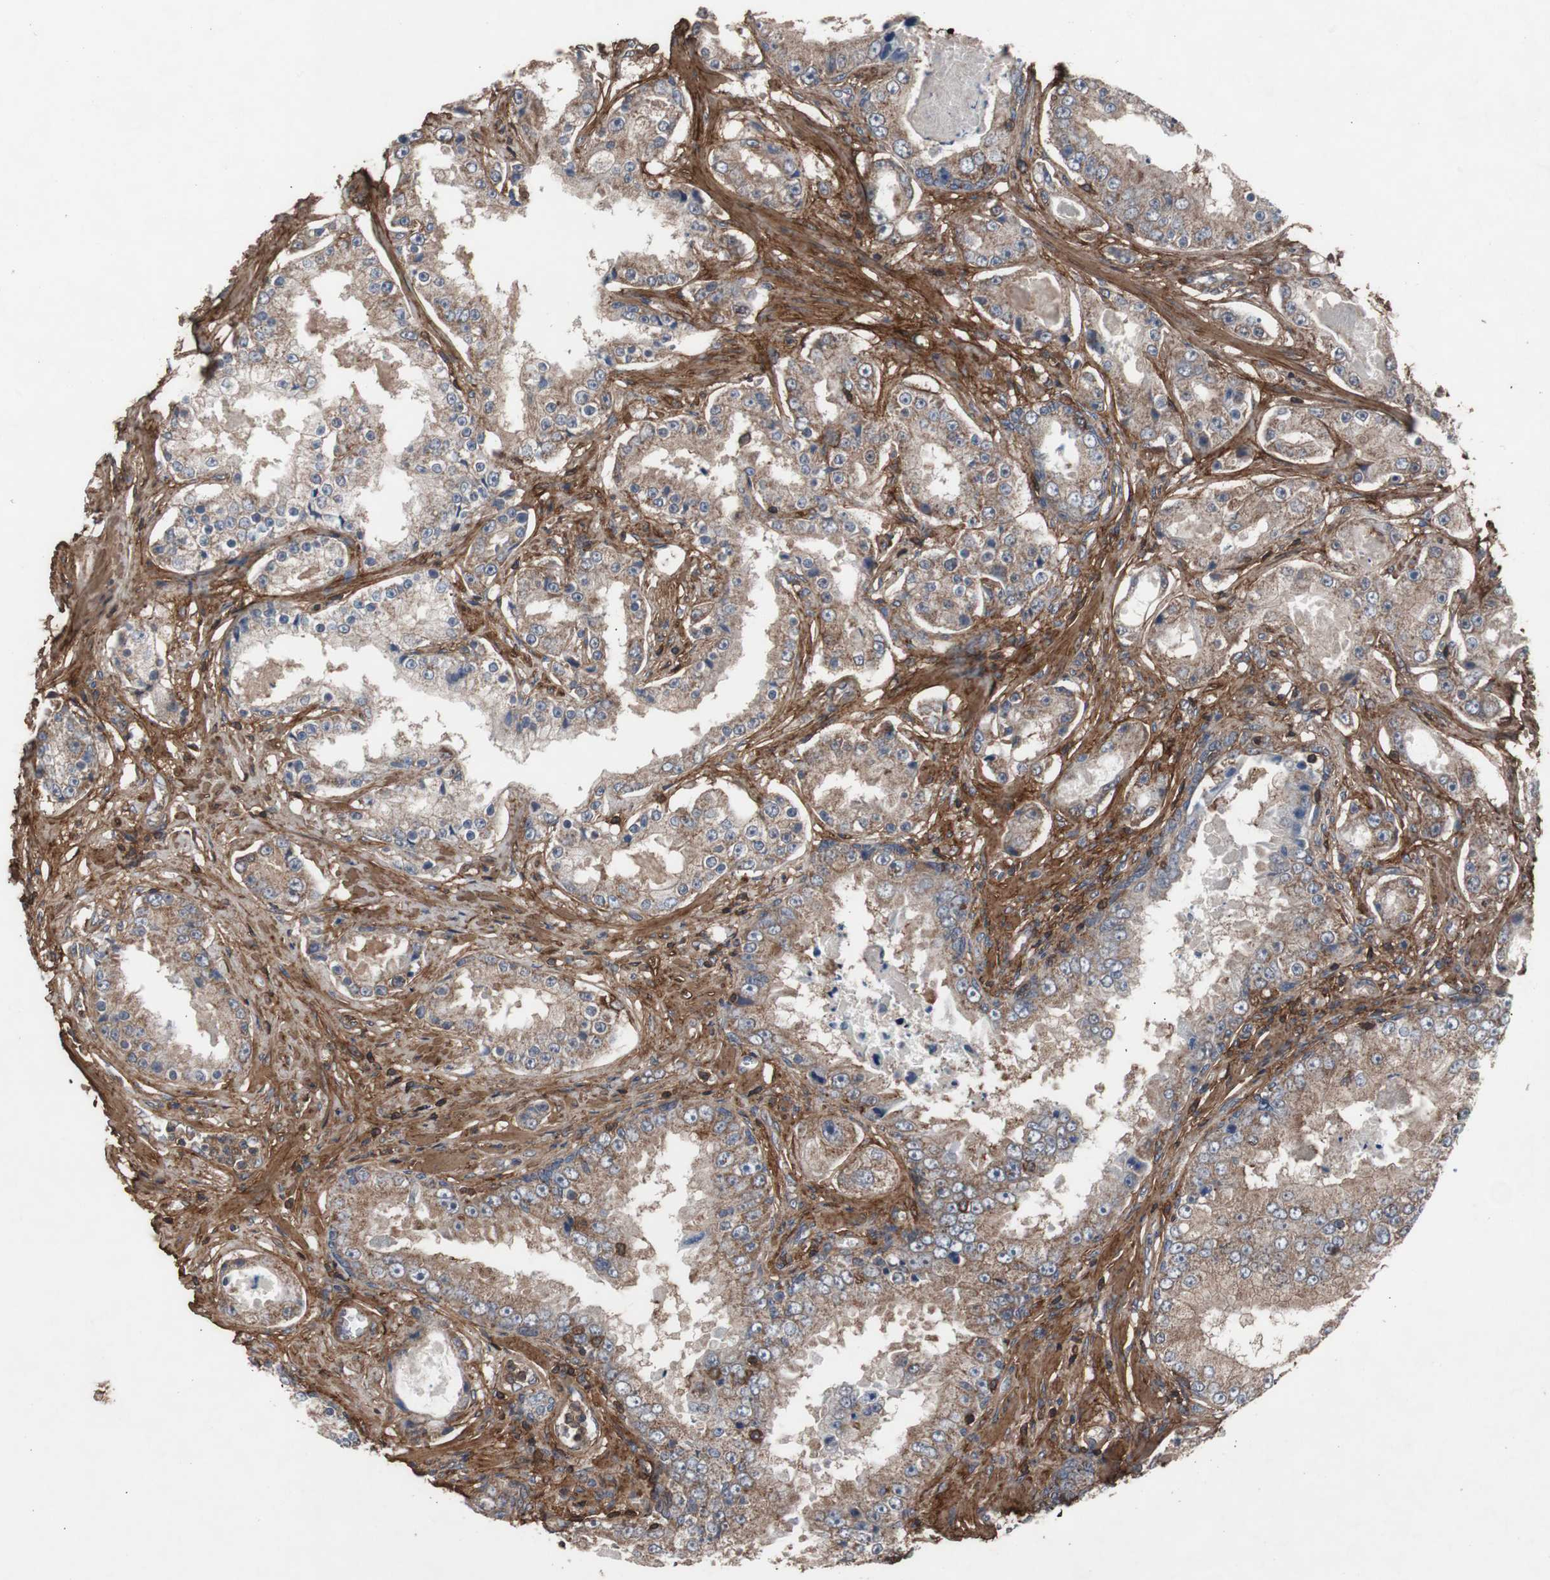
{"staining": {"intensity": "moderate", "quantity": ">75%", "location": "cytoplasmic/membranous"}, "tissue": "prostate cancer", "cell_type": "Tumor cells", "image_type": "cancer", "snomed": [{"axis": "morphology", "description": "Adenocarcinoma, High grade"}, {"axis": "topography", "description": "Prostate"}], "caption": "Immunohistochemistry (IHC) histopathology image of prostate high-grade adenocarcinoma stained for a protein (brown), which exhibits medium levels of moderate cytoplasmic/membranous positivity in approximately >75% of tumor cells.", "gene": "COL6A2", "patient": {"sex": "male", "age": 73}}